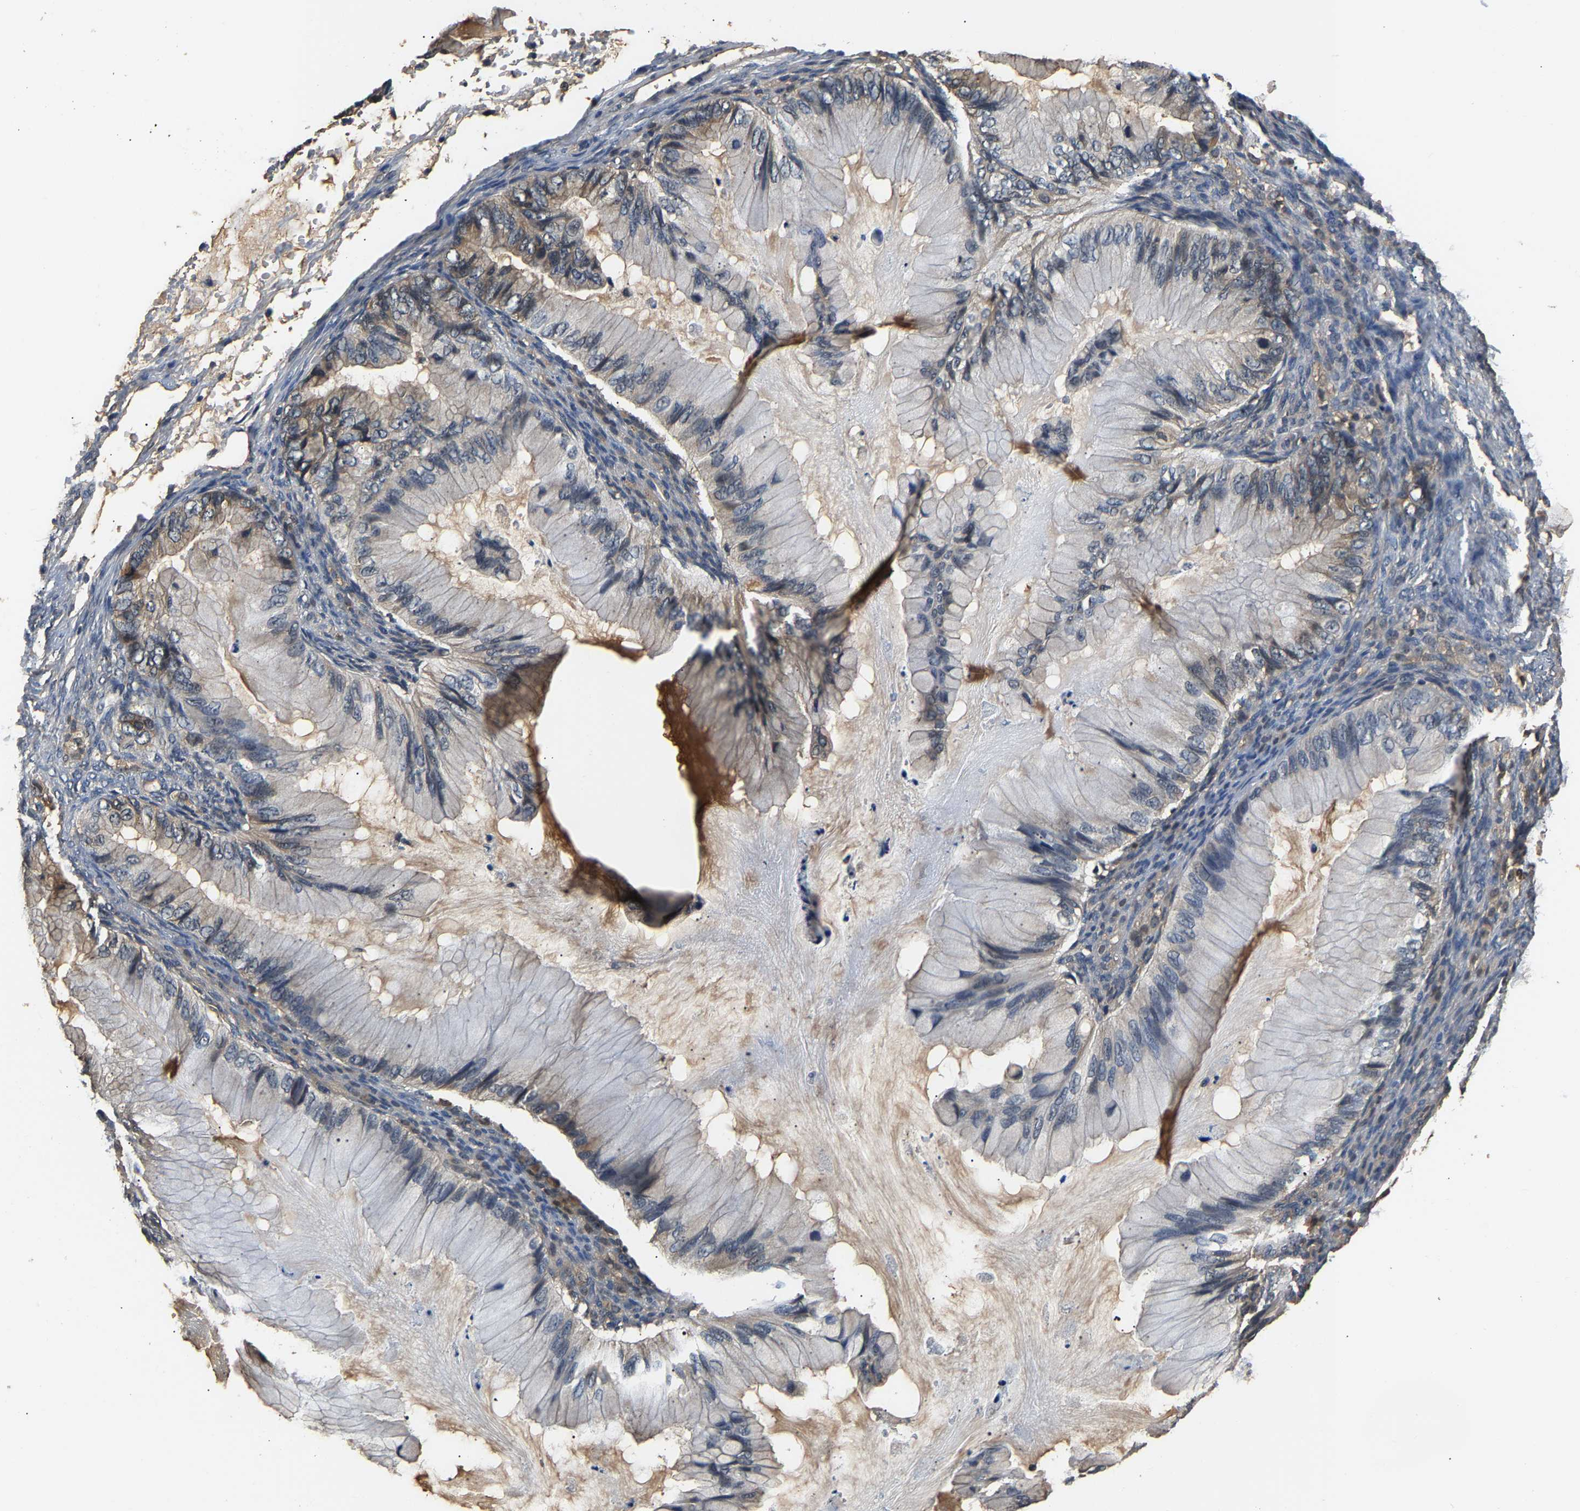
{"staining": {"intensity": "moderate", "quantity": "25%-75%", "location": "cytoplasmic/membranous"}, "tissue": "ovarian cancer", "cell_type": "Tumor cells", "image_type": "cancer", "snomed": [{"axis": "morphology", "description": "Cystadenocarcinoma, mucinous, NOS"}, {"axis": "topography", "description": "Ovary"}], "caption": "Protein staining displays moderate cytoplasmic/membranous staining in about 25%-75% of tumor cells in mucinous cystadenocarcinoma (ovarian).", "gene": "GPI", "patient": {"sex": "female", "age": 36}}